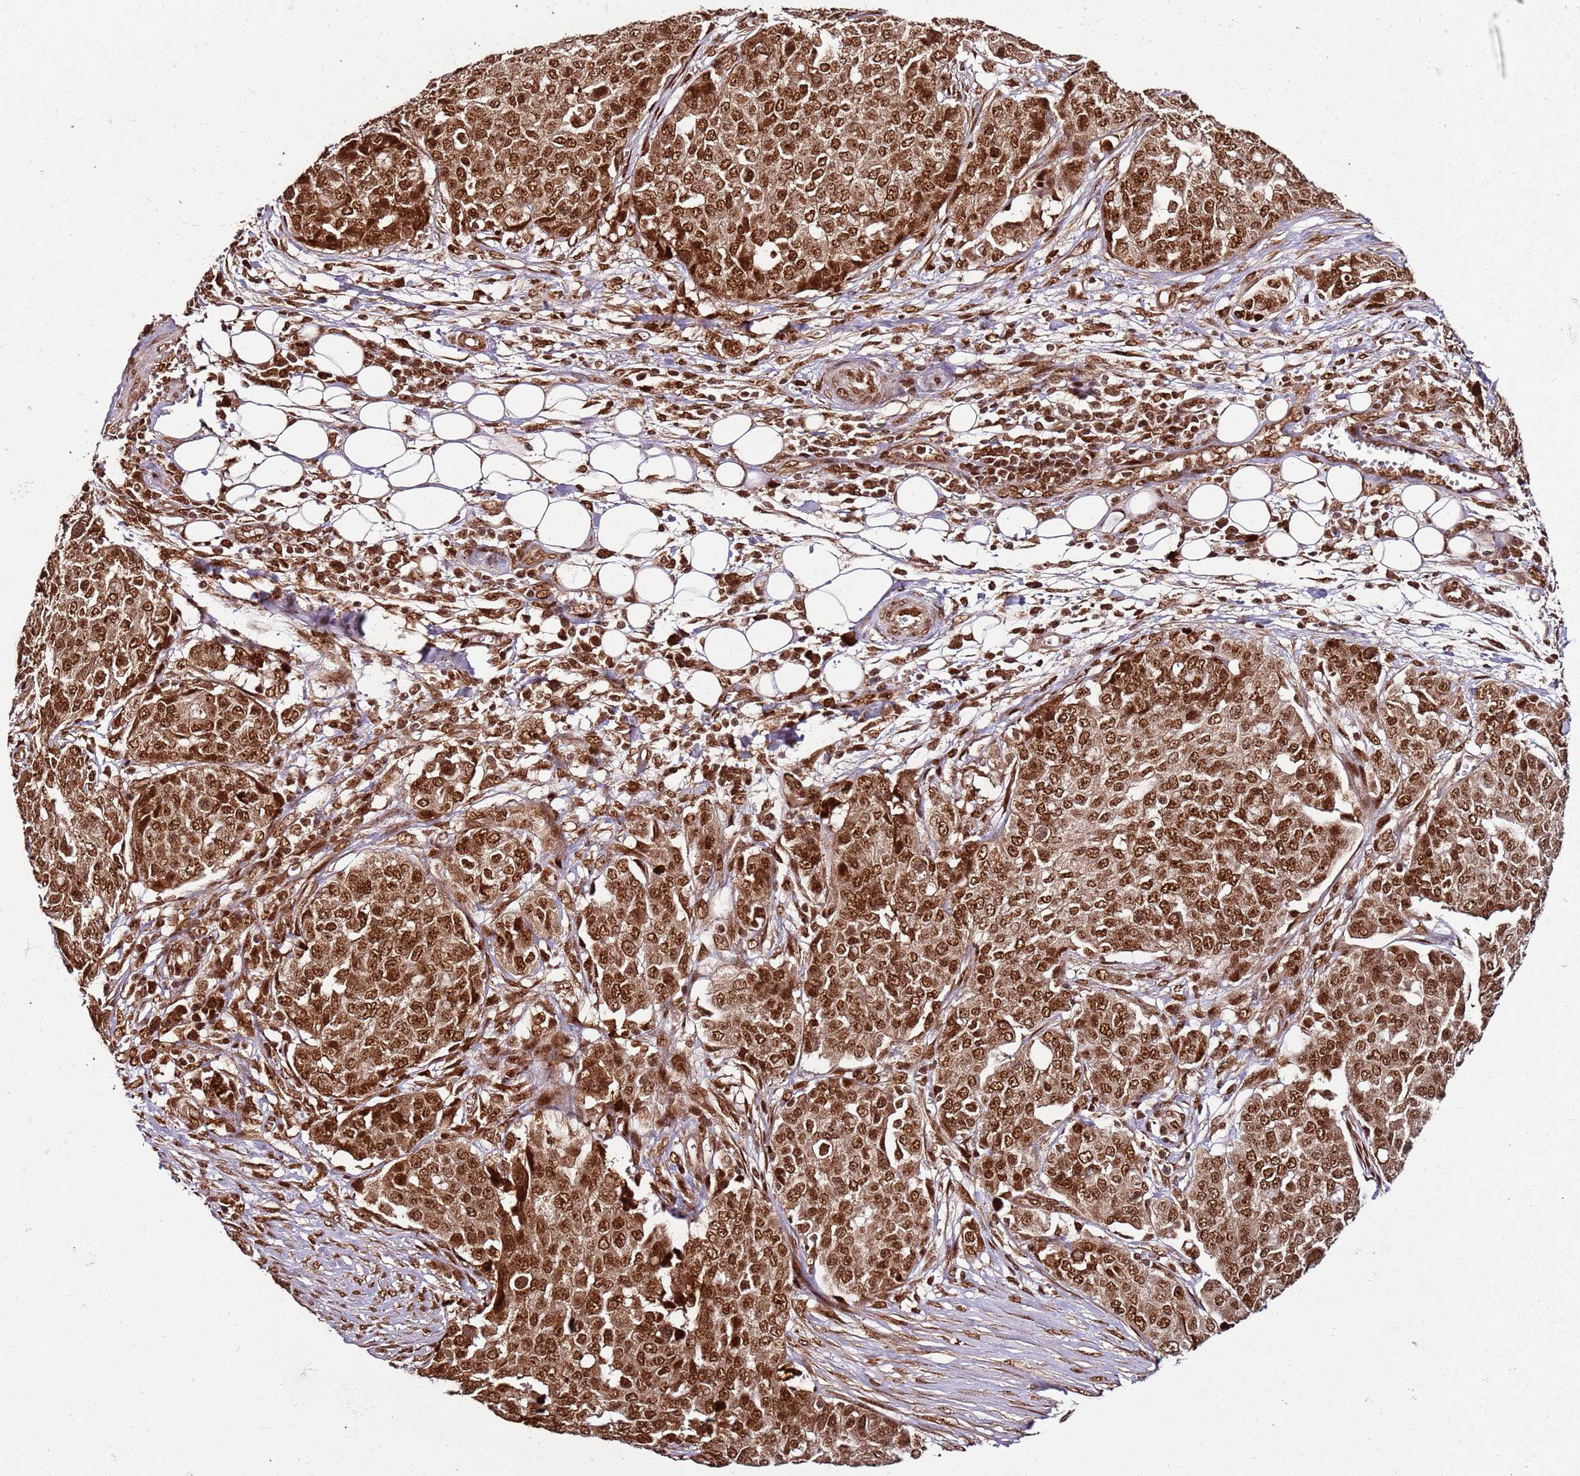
{"staining": {"intensity": "strong", "quantity": ">75%", "location": "cytoplasmic/membranous,nuclear"}, "tissue": "ovarian cancer", "cell_type": "Tumor cells", "image_type": "cancer", "snomed": [{"axis": "morphology", "description": "Cystadenocarcinoma, serous, NOS"}, {"axis": "topography", "description": "Soft tissue"}, {"axis": "topography", "description": "Ovary"}], "caption": "IHC photomicrograph of neoplastic tissue: ovarian cancer (serous cystadenocarcinoma) stained using immunohistochemistry demonstrates high levels of strong protein expression localized specifically in the cytoplasmic/membranous and nuclear of tumor cells, appearing as a cytoplasmic/membranous and nuclear brown color.", "gene": "XRN2", "patient": {"sex": "female", "age": 57}}